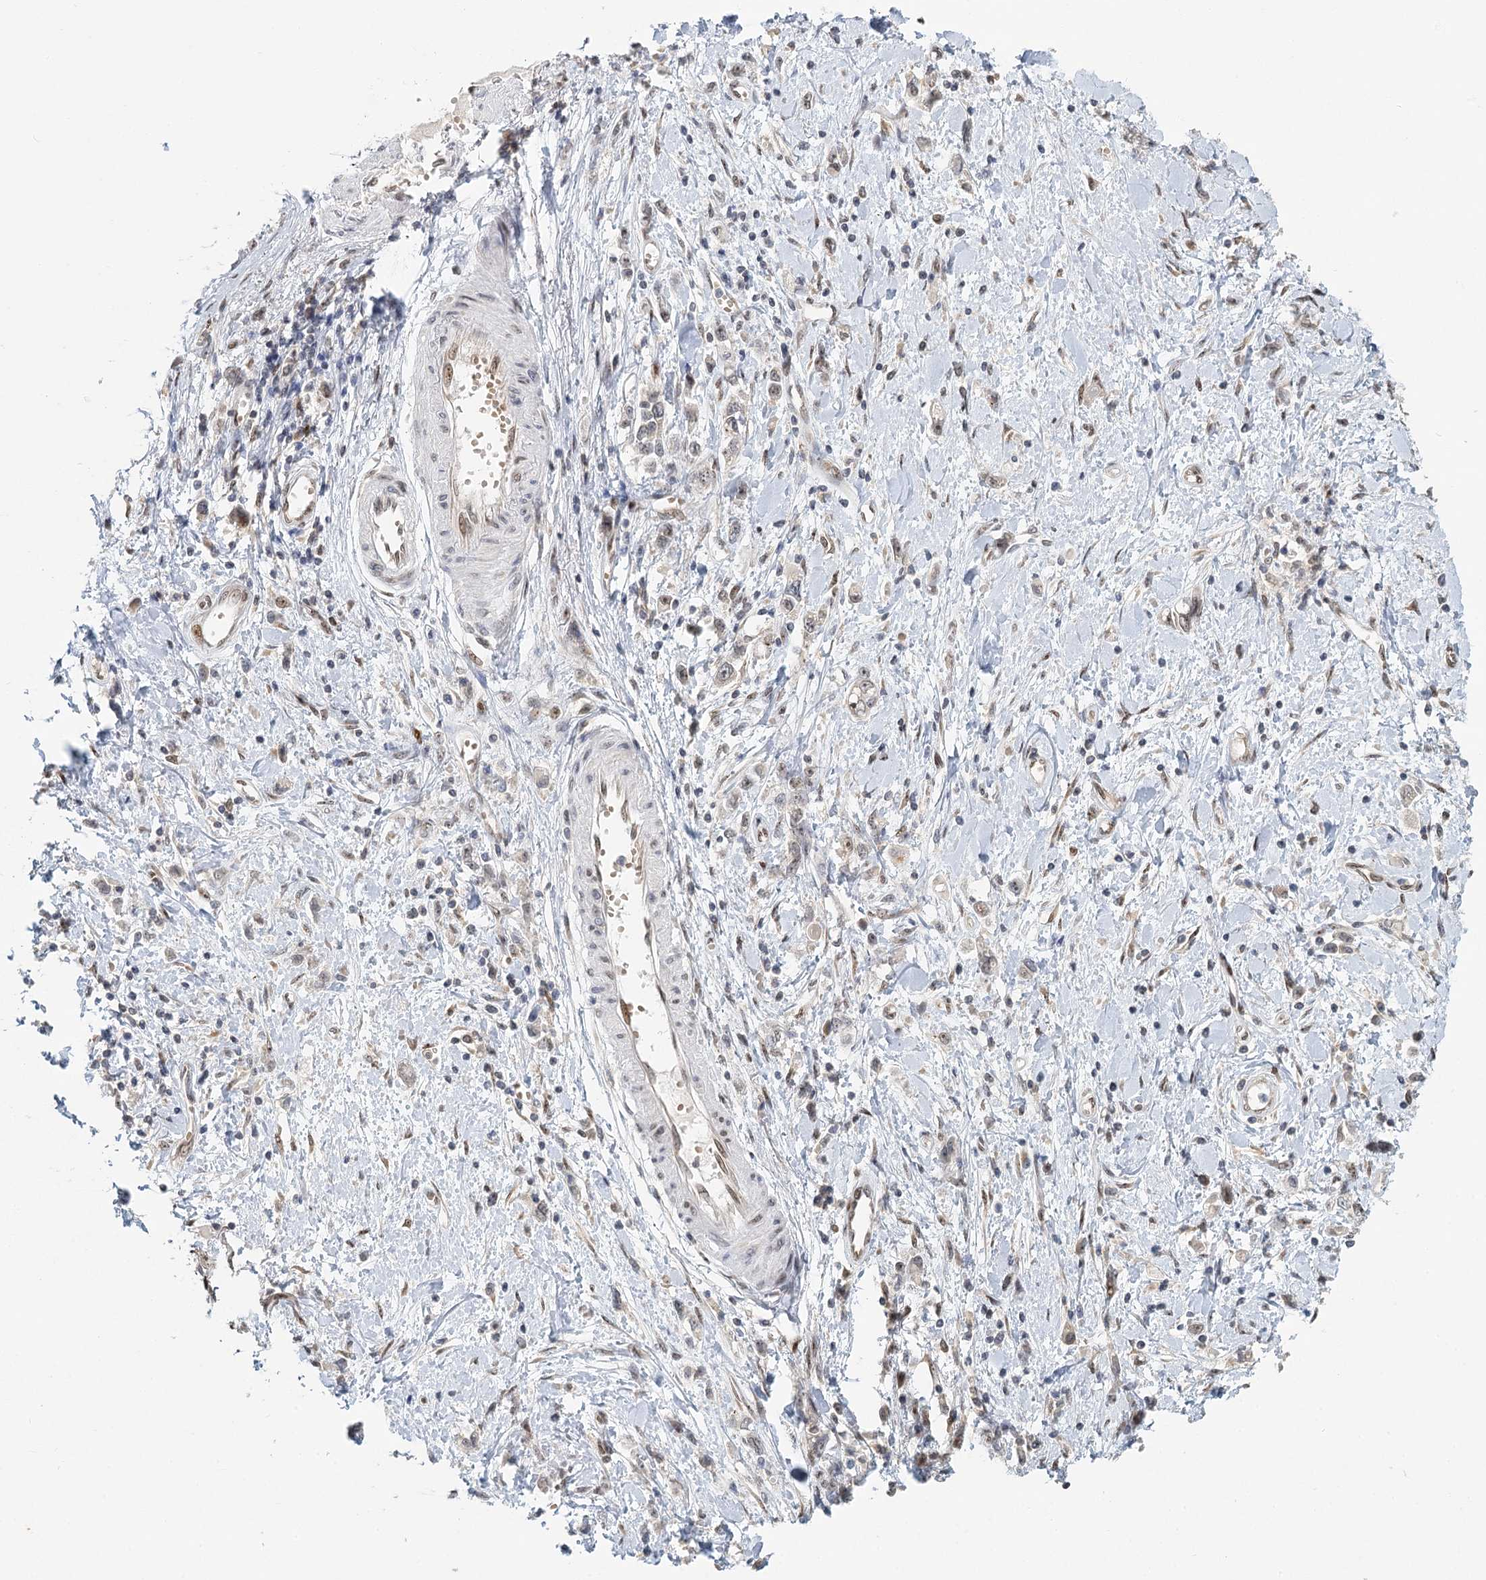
{"staining": {"intensity": "negative", "quantity": "none", "location": "none"}, "tissue": "stomach cancer", "cell_type": "Tumor cells", "image_type": "cancer", "snomed": [{"axis": "morphology", "description": "Adenocarcinoma, NOS"}, {"axis": "topography", "description": "Stomach"}], "caption": "Immunohistochemistry (IHC) of stomach cancer (adenocarcinoma) shows no expression in tumor cells.", "gene": "TREX1", "patient": {"sex": "female", "age": 76}}